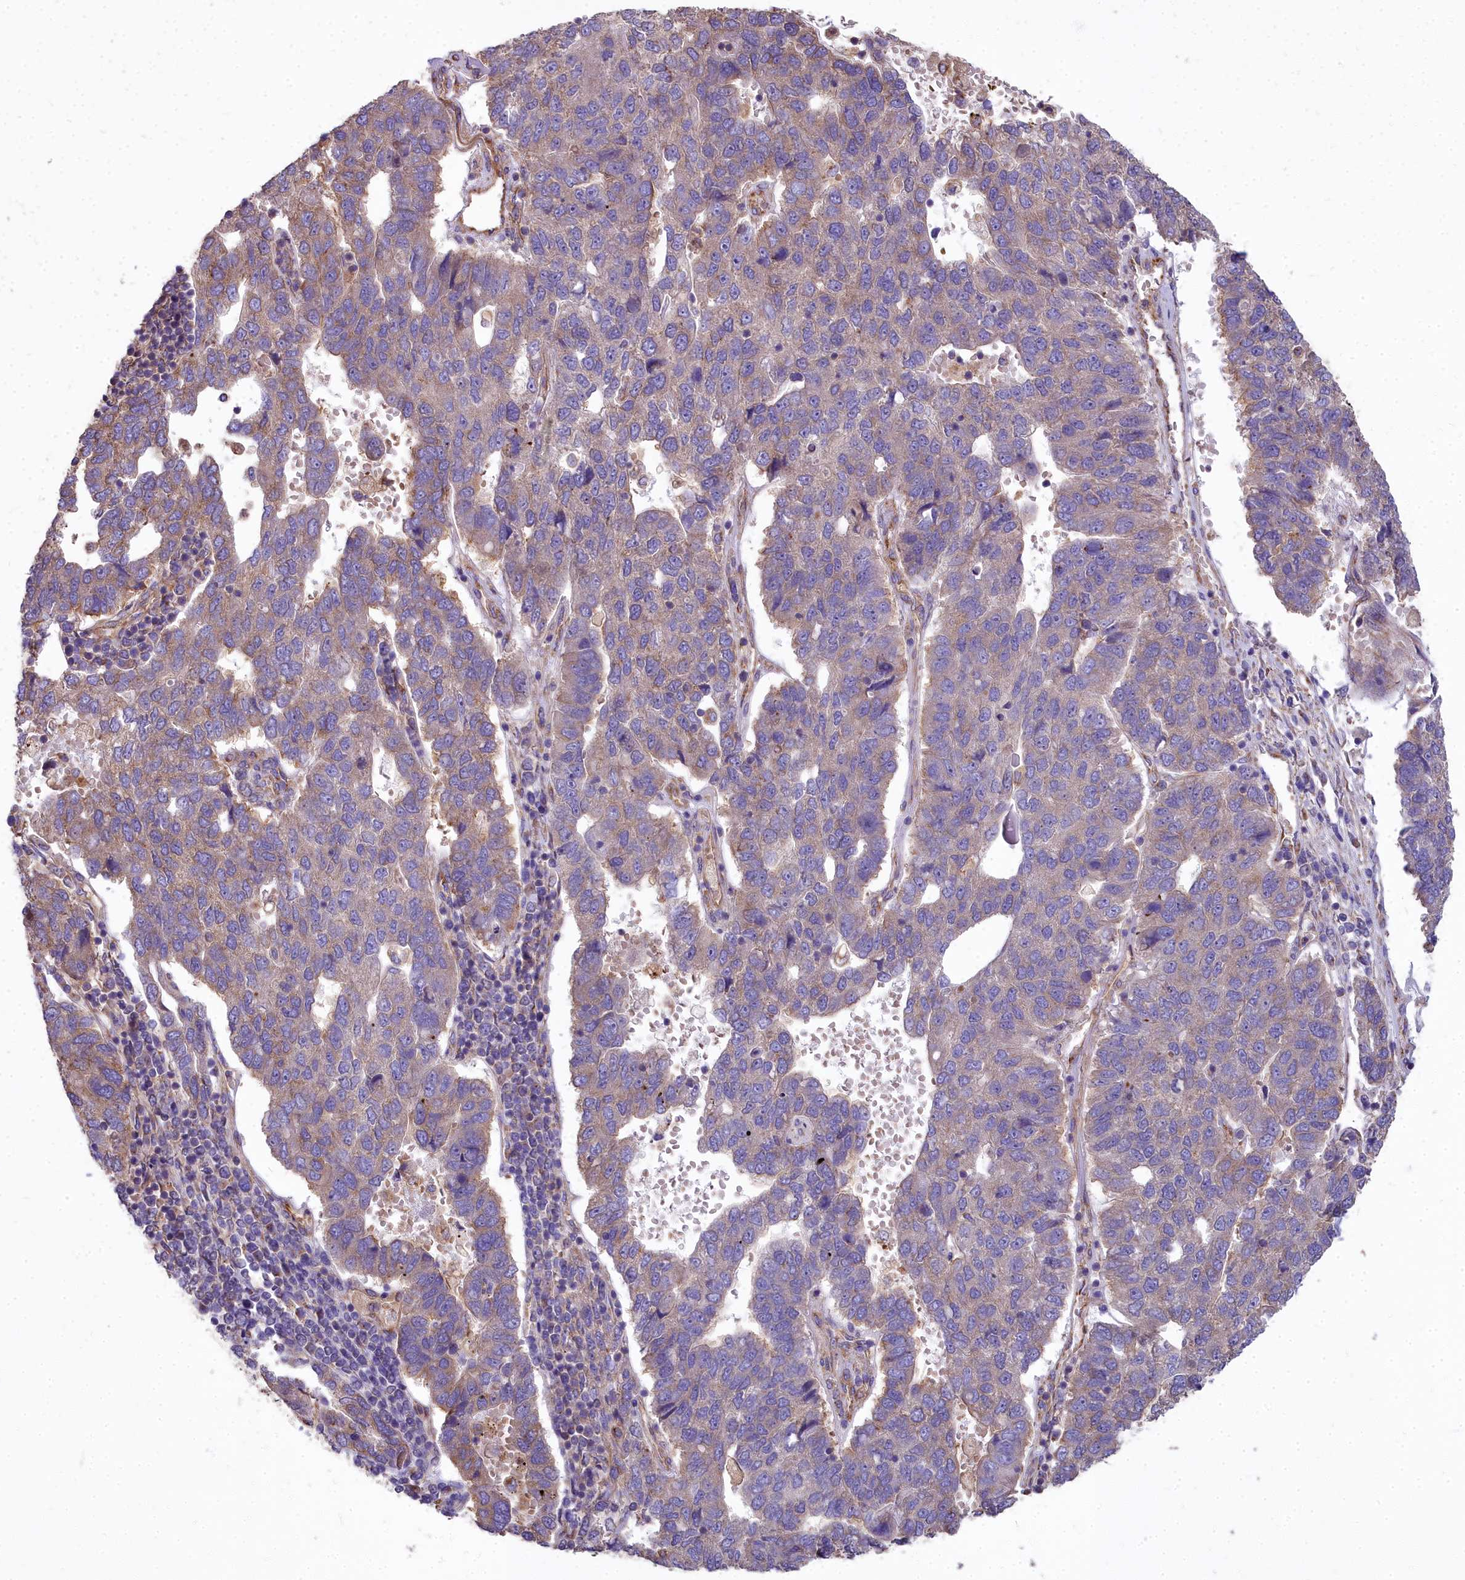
{"staining": {"intensity": "weak", "quantity": "<25%", "location": "cytoplasmic/membranous"}, "tissue": "pancreatic cancer", "cell_type": "Tumor cells", "image_type": "cancer", "snomed": [{"axis": "morphology", "description": "Adenocarcinoma, NOS"}, {"axis": "topography", "description": "Pancreas"}], "caption": "Immunohistochemistry micrograph of neoplastic tissue: human adenocarcinoma (pancreatic) stained with DAB displays no significant protein staining in tumor cells. (DAB immunohistochemistry, high magnification).", "gene": "DCTN3", "patient": {"sex": "female", "age": 61}}